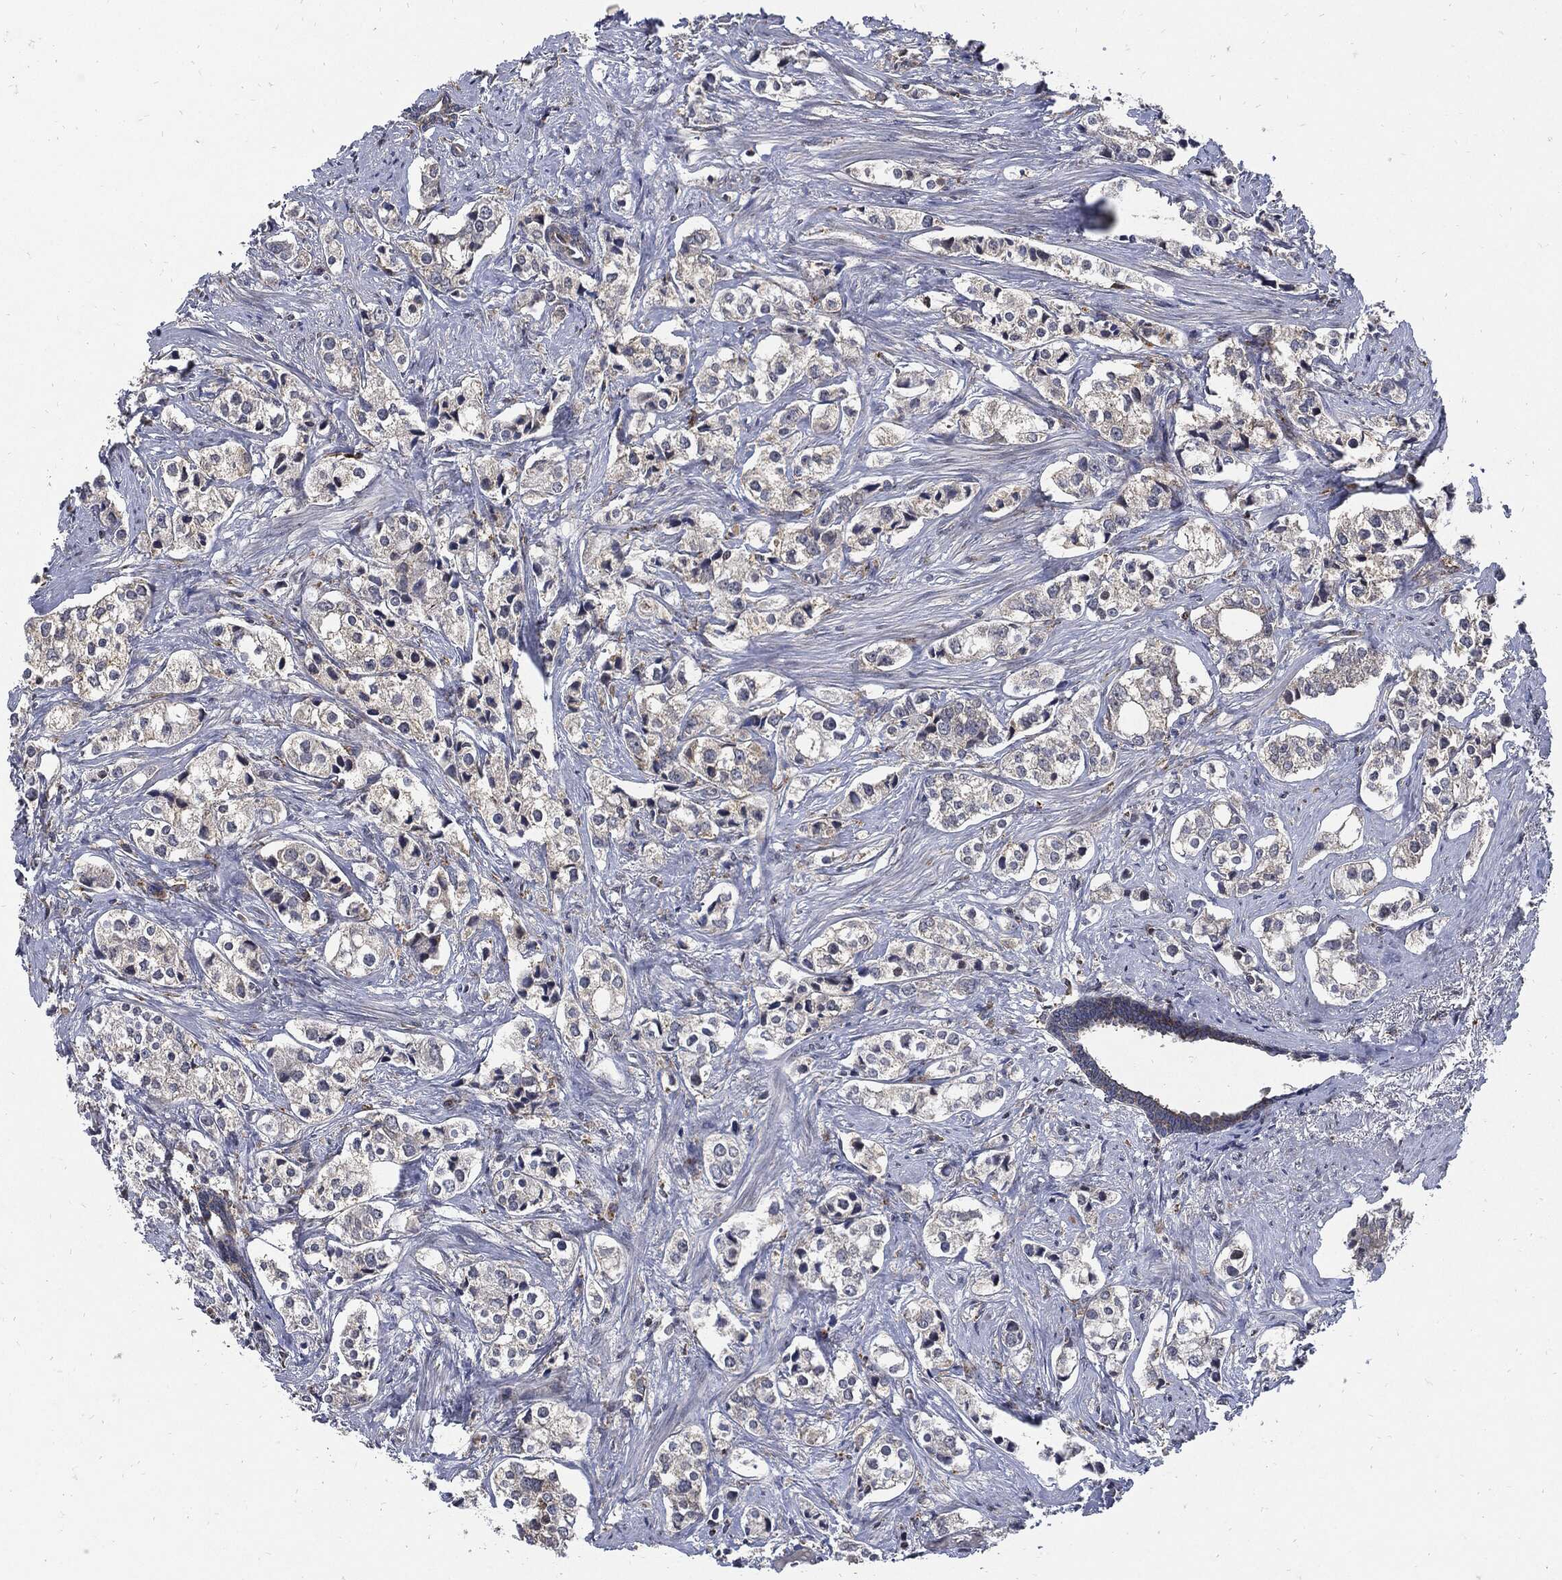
{"staining": {"intensity": "negative", "quantity": "none", "location": "none"}, "tissue": "prostate cancer", "cell_type": "Tumor cells", "image_type": "cancer", "snomed": [{"axis": "morphology", "description": "Adenocarcinoma, NOS"}, {"axis": "topography", "description": "Prostate and seminal vesicle, NOS"}], "caption": "Prostate adenocarcinoma was stained to show a protein in brown. There is no significant positivity in tumor cells.", "gene": "SLC31A2", "patient": {"sex": "male", "age": 63}}